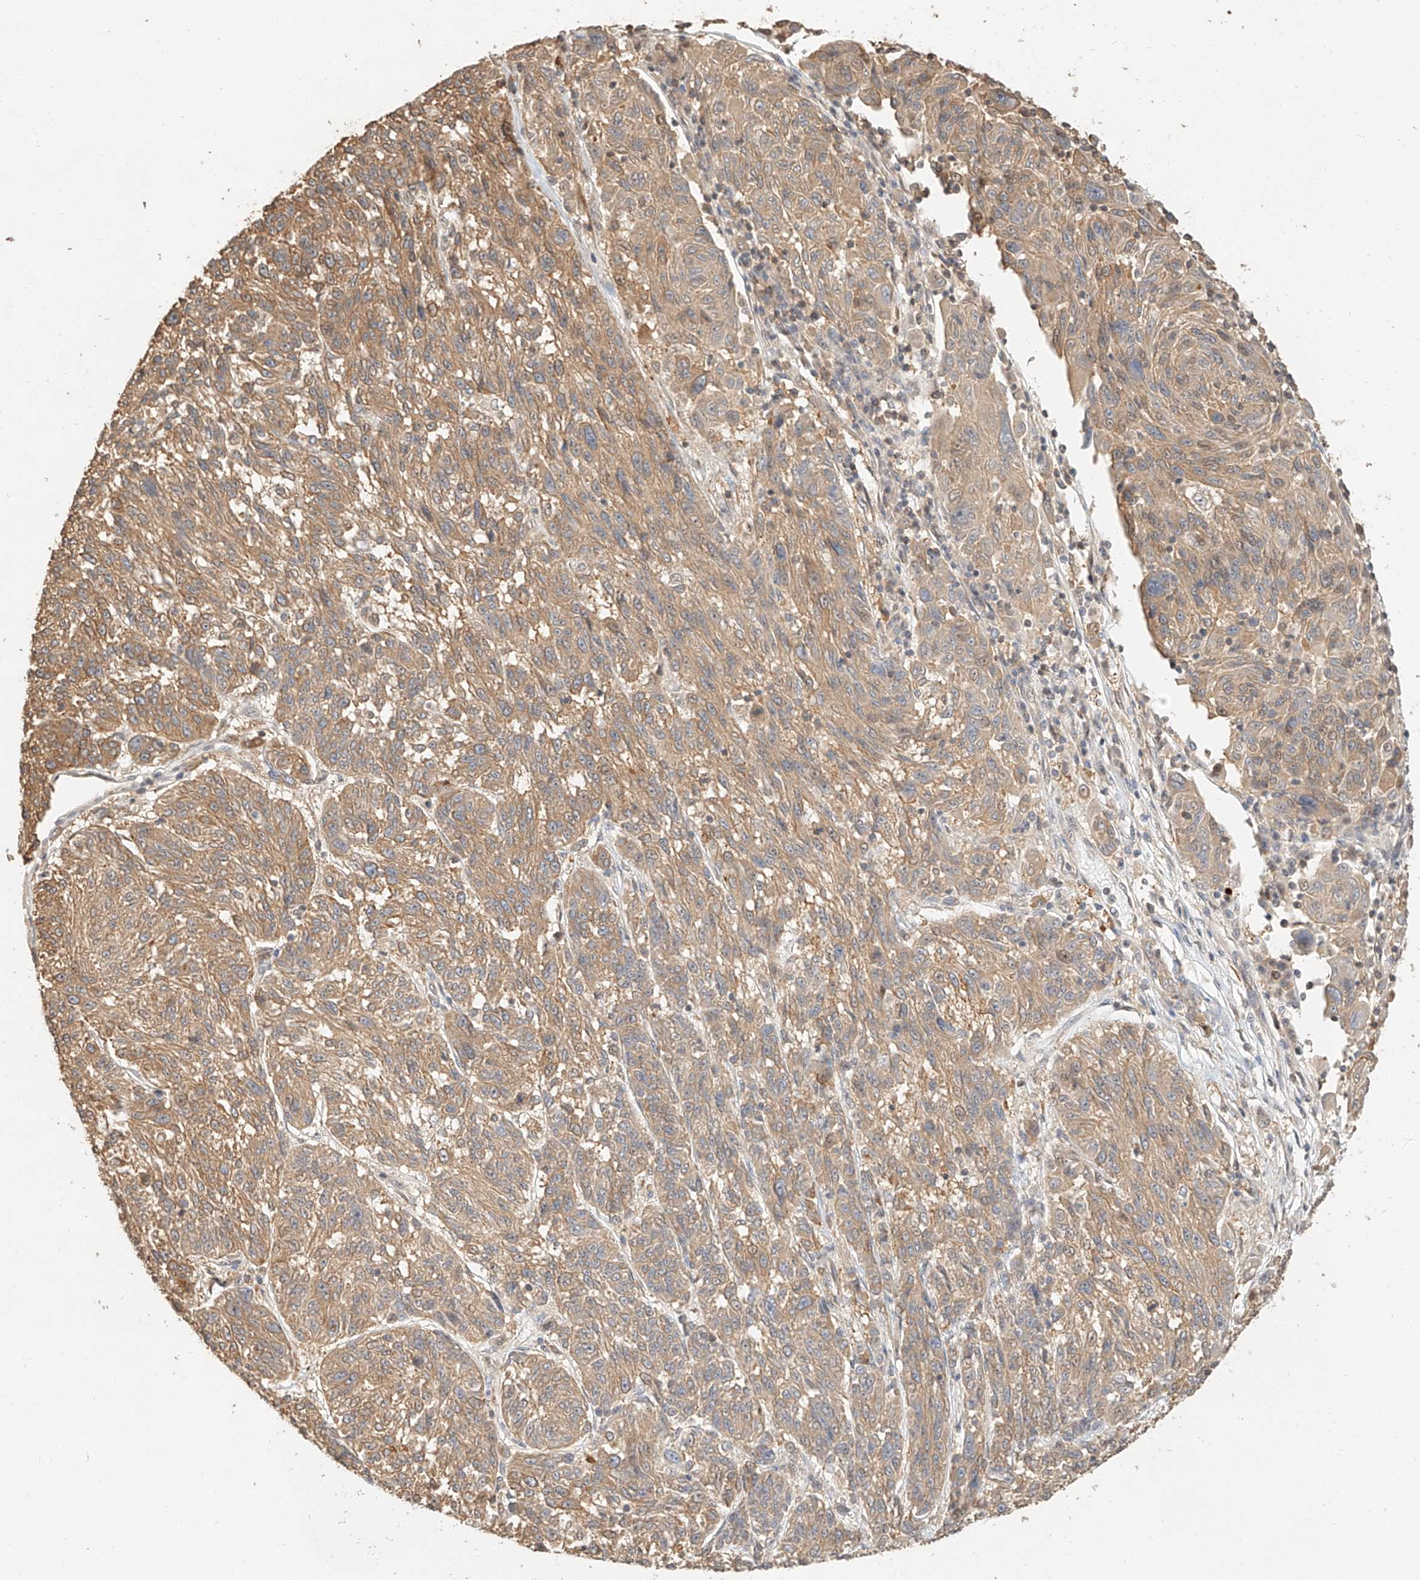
{"staining": {"intensity": "weak", "quantity": ">75%", "location": "cytoplasmic/membranous"}, "tissue": "melanoma", "cell_type": "Tumor cells", "image_type": "cancer", "snomed": [{"axis": "morphology", "description": "Malignant melanoma, NOS"}, {"axis": "topography", "description": "Skin"}], "caption": "Immunohistochemistry (IHC) staining of malignant melanoma, which exhibits low levels of weak cytoplasmic/membranous expression in approximately >75% of tumor cells indicating weak cytoplasmic/membranous protein staining. The staining was performed using DAB (brown) for protein detection and nuclei were counterstained in hematoxylin (blue).", "gene": "NAP1L1", "patient": {"sex": "male", "age": 53}}